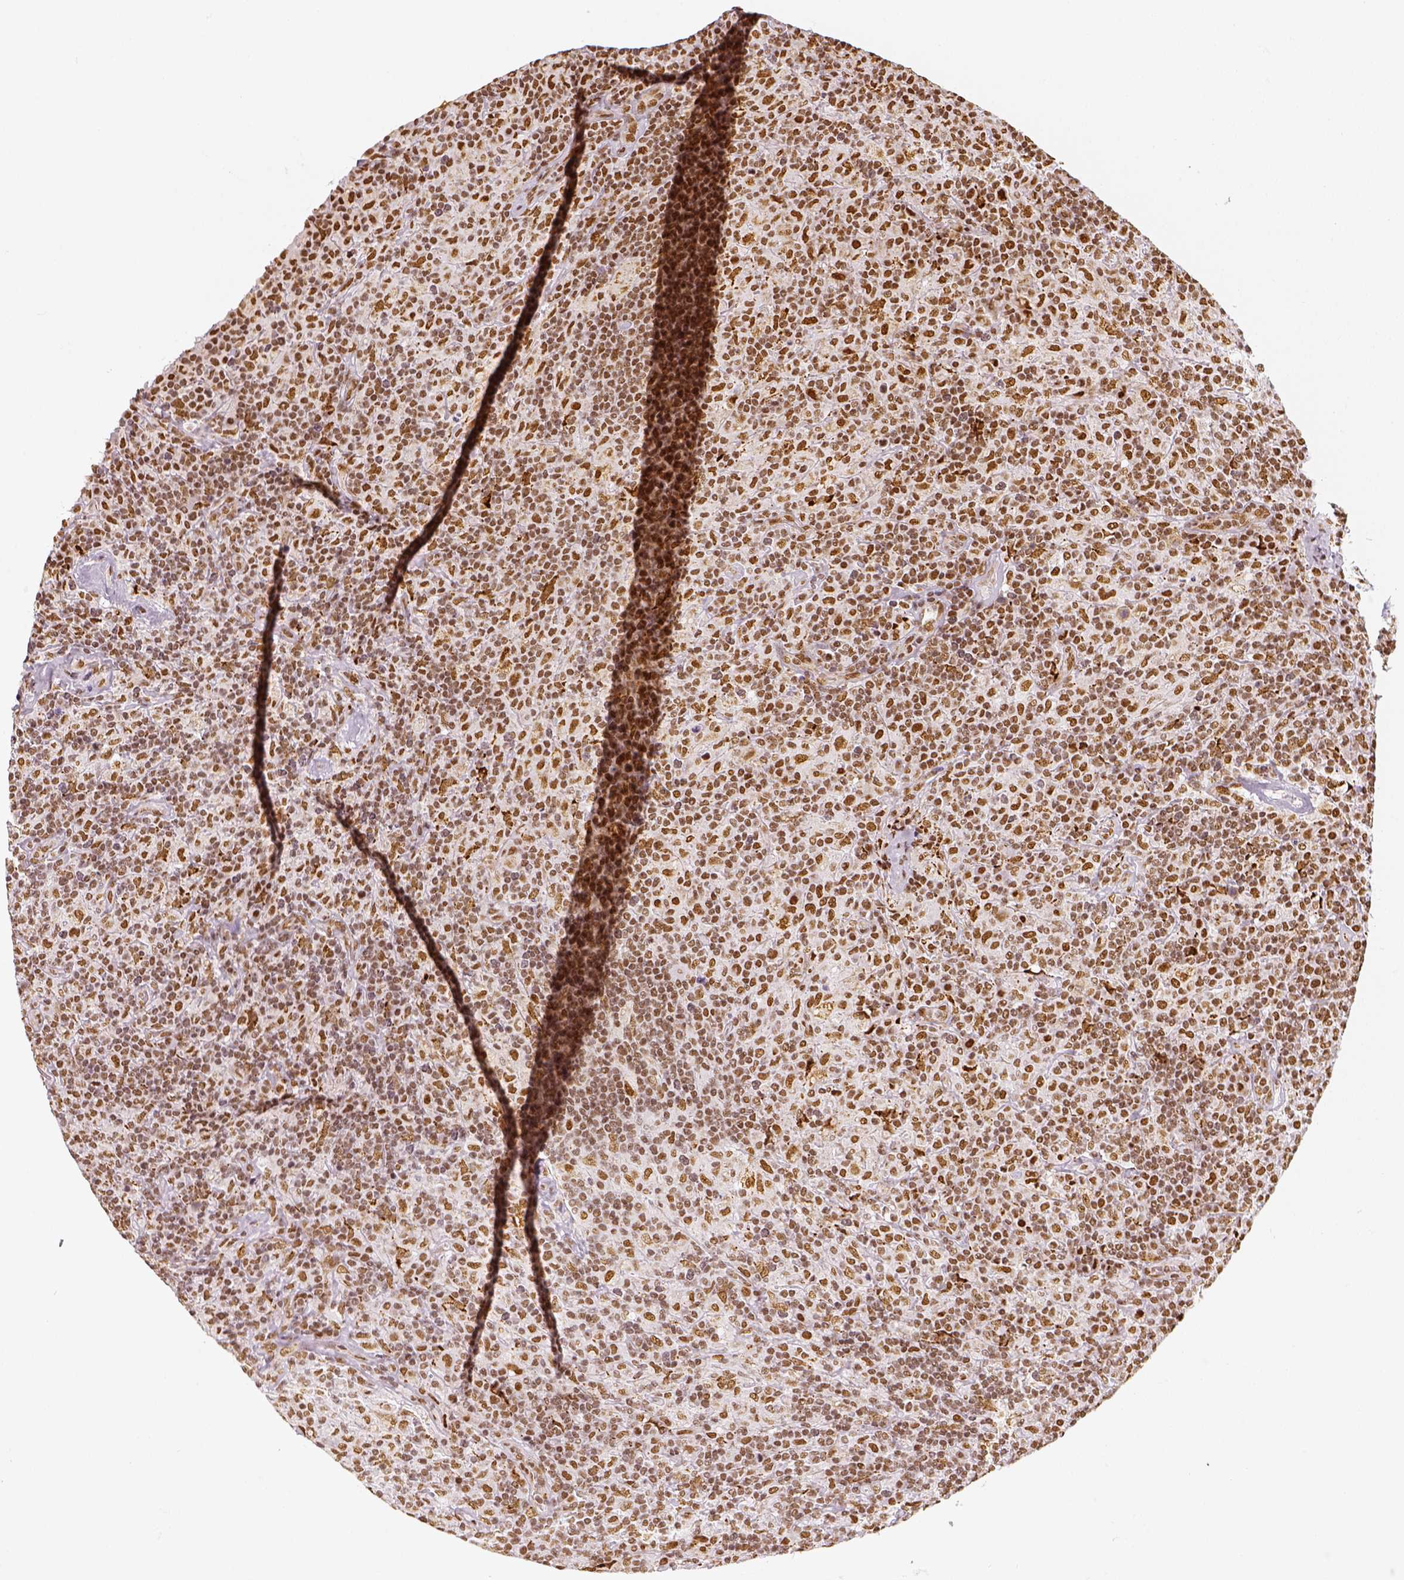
{"staining": {"intensity": "moderate", "quantity": ">75%", "location": "nuclear"}, "tissue": "lymphoma", "cell_type": "Tumor cells", "image_type": "cancer", "snomed": [{"axis": "morphology", "description": "Hodgkin's disease, NOS"}, {"axis": "topography", "description": "Lymph node"}], "caption": "This is a histology image of IHC staining of lymphoma, which shows moderate staining in the nuclear of tumor cells.", "gene": "KDM5B", "patient": {"sex": "male", "age": 70}}